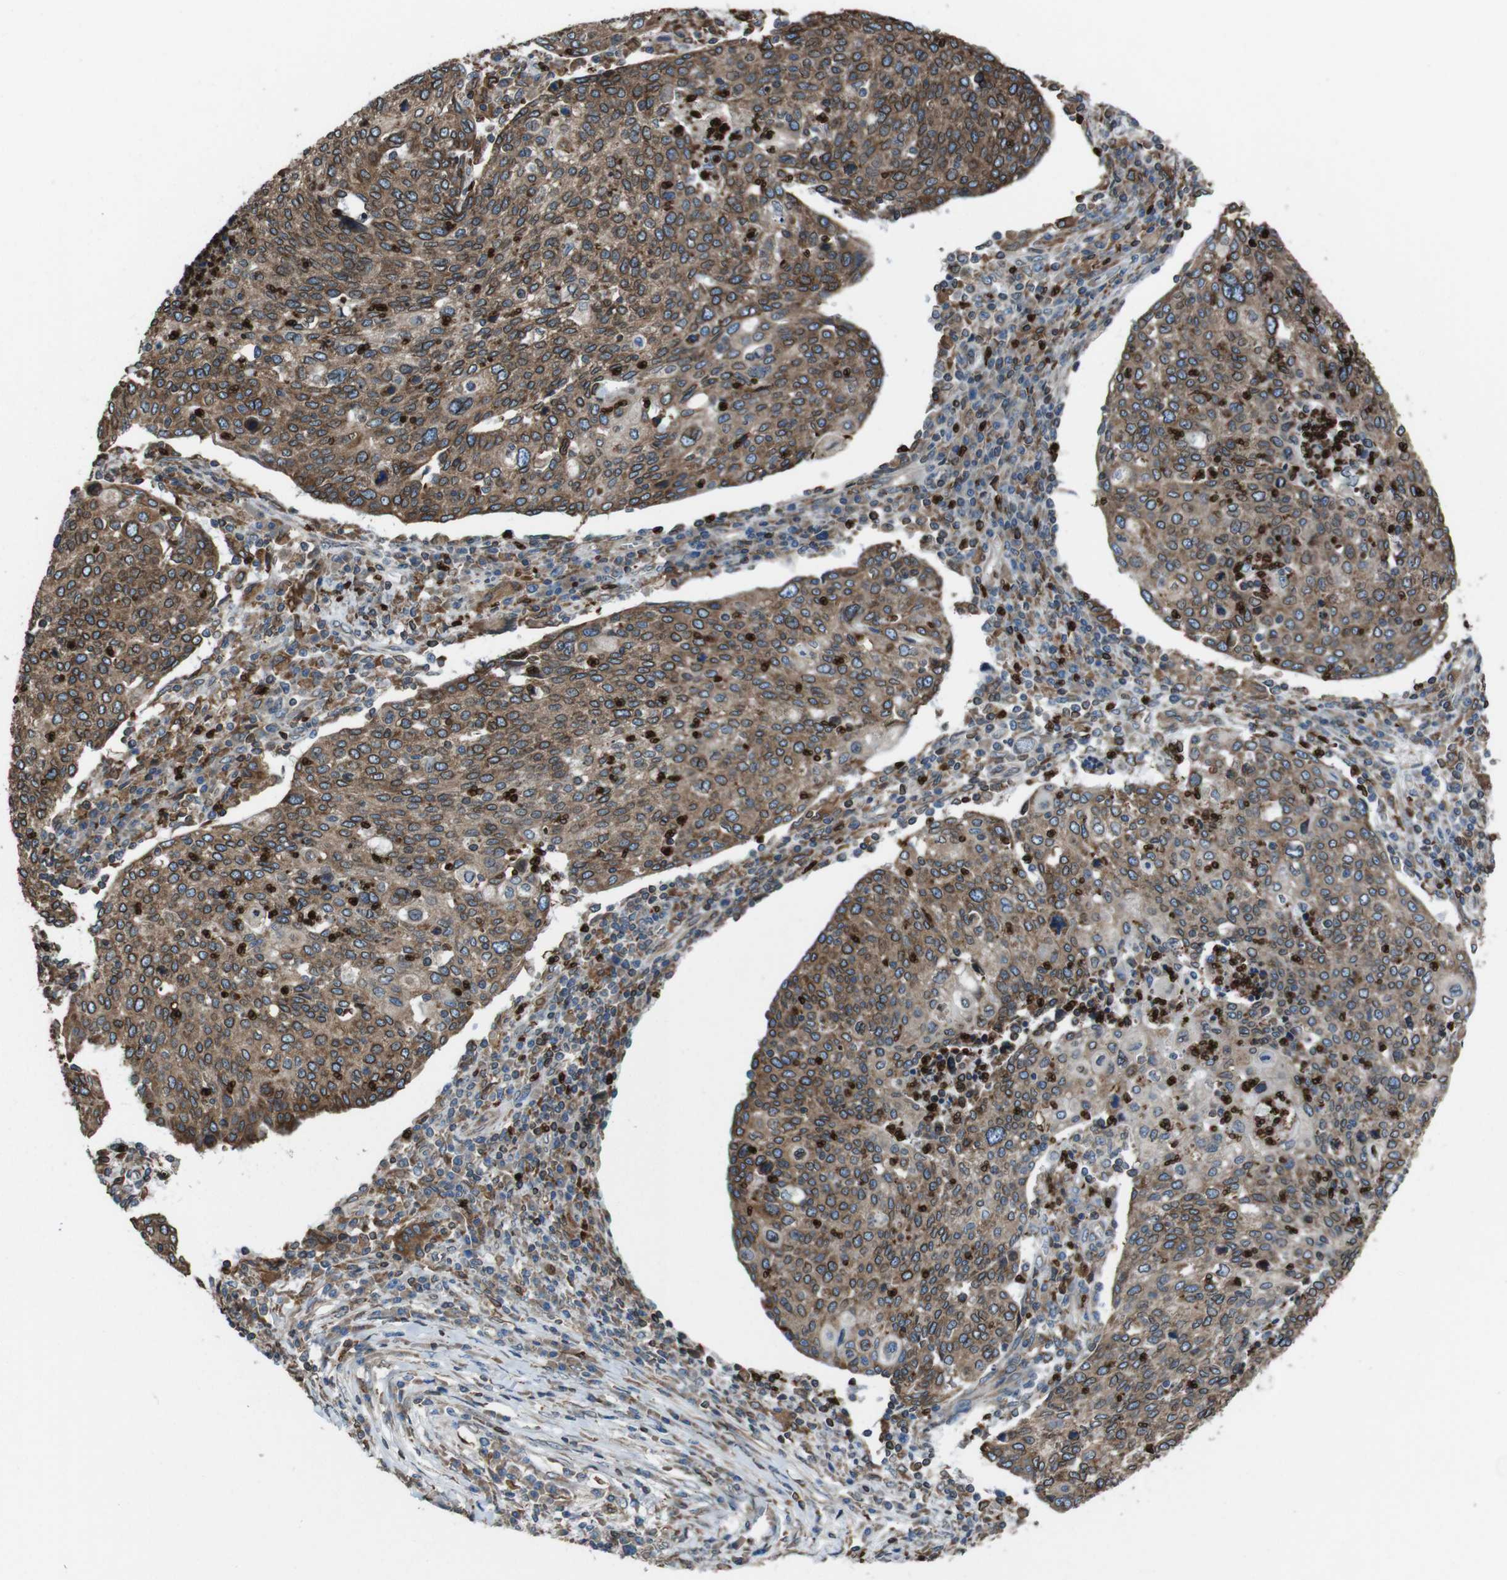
{"staining": {"intensity": "moderate", "quantity": ">75%", "location": "cytoplasmic/membranous"}, "tissue": "cervical cancer", "cell_type": "Tumor cells", "image_type": "cancer", "snomed": [{"axis": "morphology", "description": "Squamous cell carcinoma, NOS"}, {"axis": "topography", "description": "Cervix"}], "caption": "Immunohistochemistry (IHC) (DAB) staining of cervical cancer shows moderate cytoplasmic/membranous protein staining in about >75% of tumor cells. The staining is performed using DAB (3,3'-diaminobenzidine) brown chromogen to label protein expression. The nuclei are counter-stained blue using hematoxylin.", "gene": "APMAP", "patient": {"sex": "female", "age": 40}}